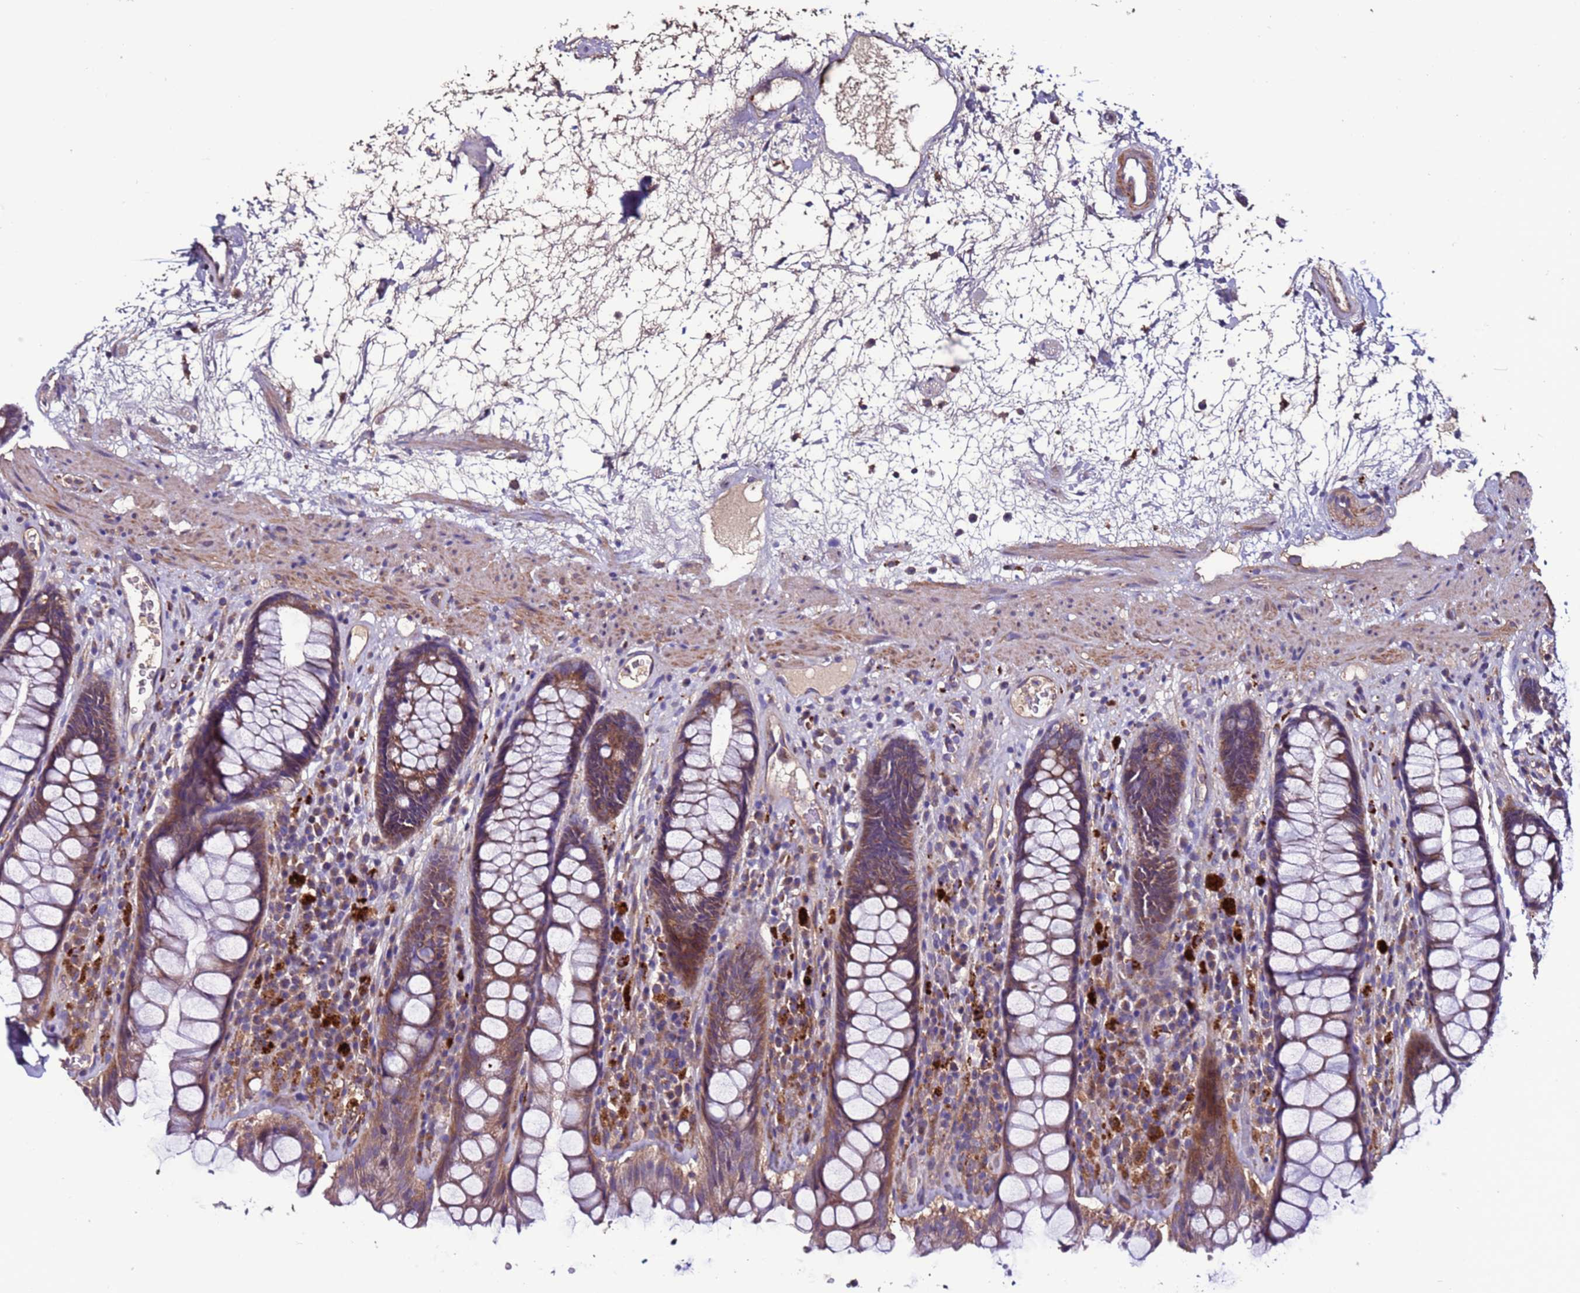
{"staining": {"intensity": "moderate", "quantity": ">75%", "location": "cytoplasmic/membranous"}, "tissue": "rectum", "cell_type": "Glandular cells", "image_type": "normal", "snomed": [{"axis": "morphology", "description": "Normal tissue, NOS"}, {"axis": "topography", "description": "Rectum"}], "caption": "Protein staining of unremarkable rectum shows moderate cytoplasmic/membranous expression in about >75% of glandular cells. Immunohistochemistry (ihc) stains the protein of interest in brown and the nuclei are stained blue.", "gene": "CEP55", "patient": {"sex": "male", "age": 64}}